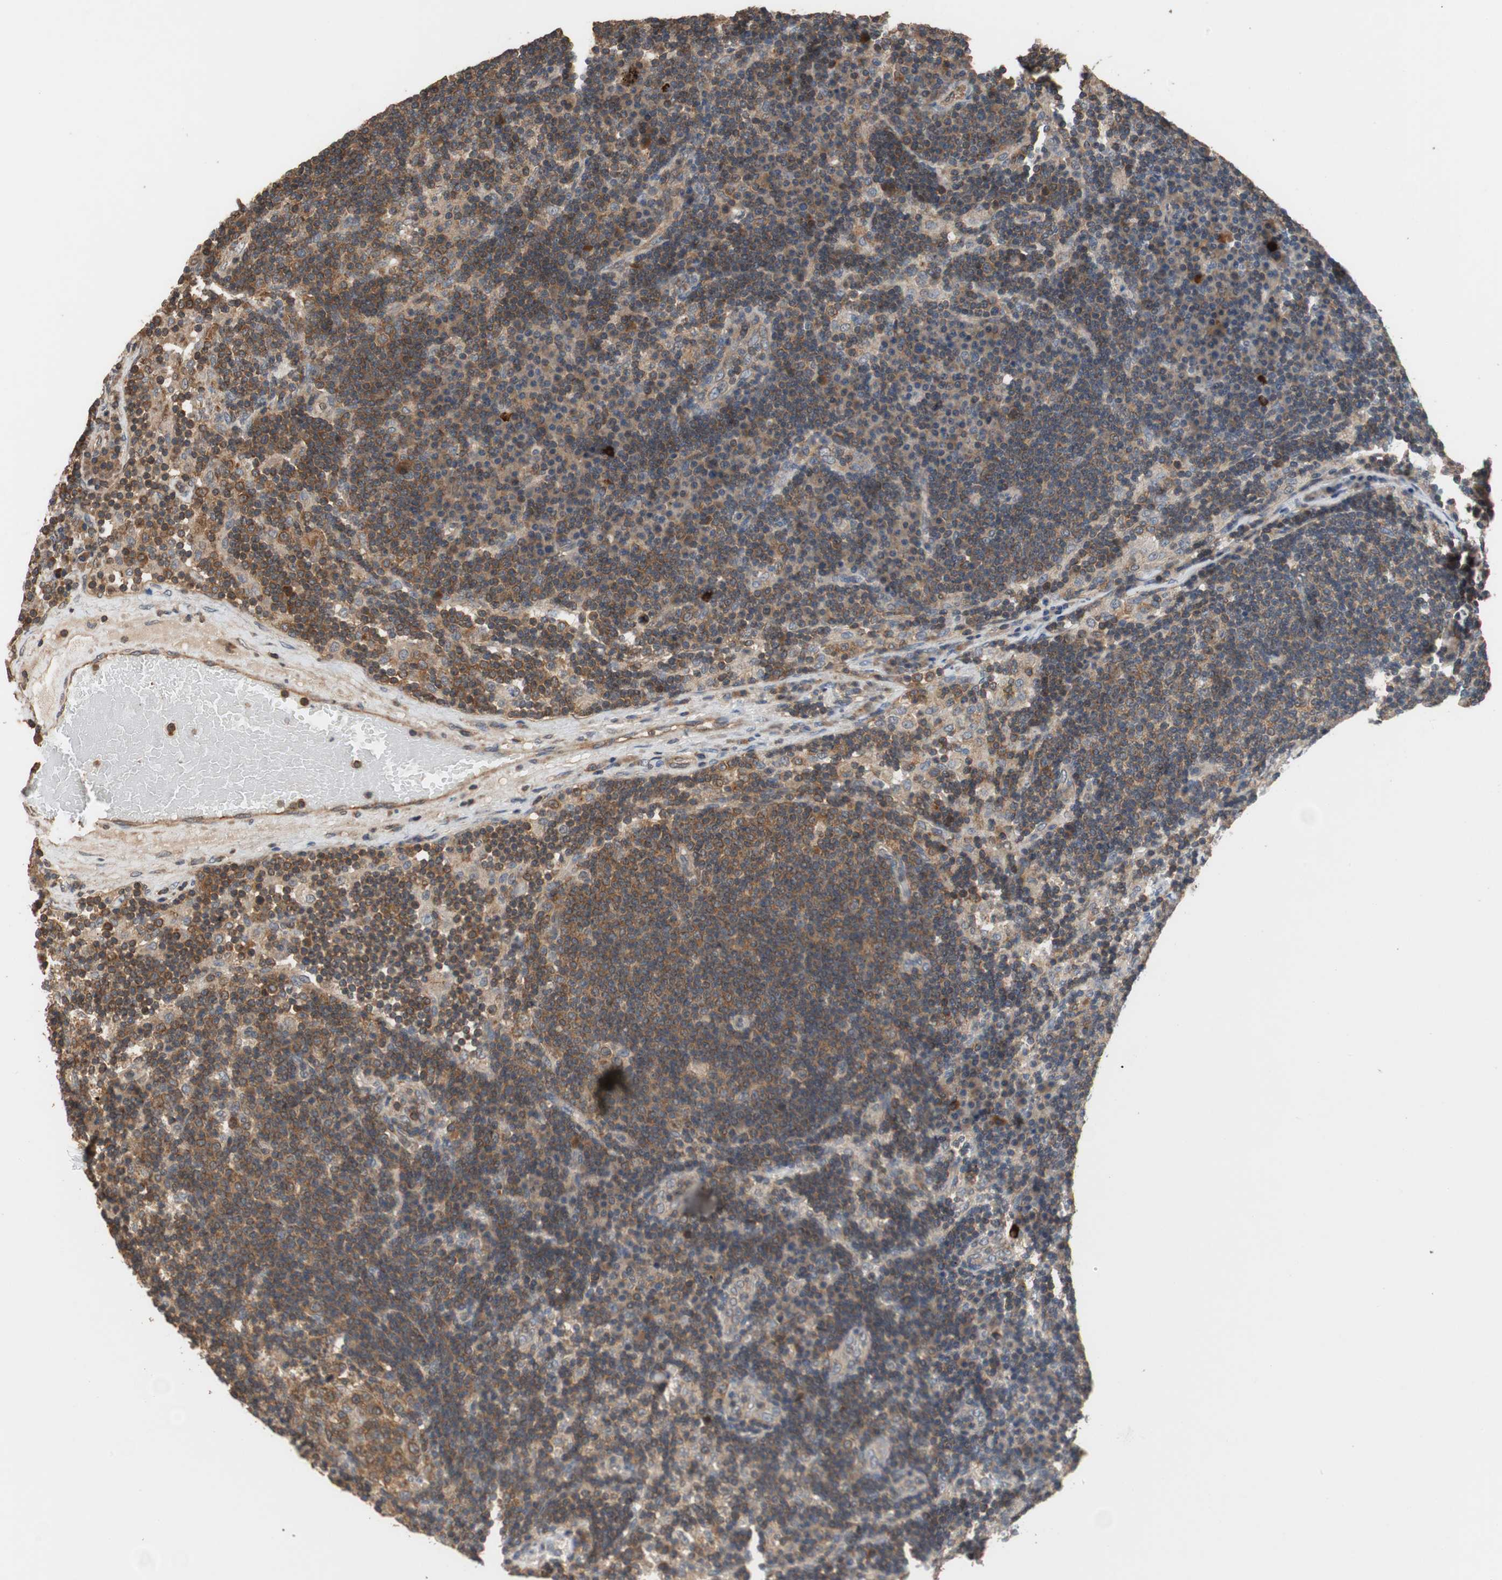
{"staining": {"intensity": "strong", "quantity": ">75%", "location": "cytoplasmic/membranous"}, "tissue": "lymph node", "cell_type": "Germinal center cells", "image_type": "normal", "snomed": [{"axis": "morphology", "description": "Normal tissue, NOS"}, {"axis": "morphology", "description": "Squamous cell carcinoma, metastatic, NOS"}, {"axis": "topography", "description": "Lymph node"}], "caption": "This image reveals immunohistochemistry staining of unremarkable human lymph node, with high strong cytoplasmic/membranous positivity in approximately >75% of germinal center cells.", "gene": "MAP4K2", "patient": {"sex": "female", "age": 53}}